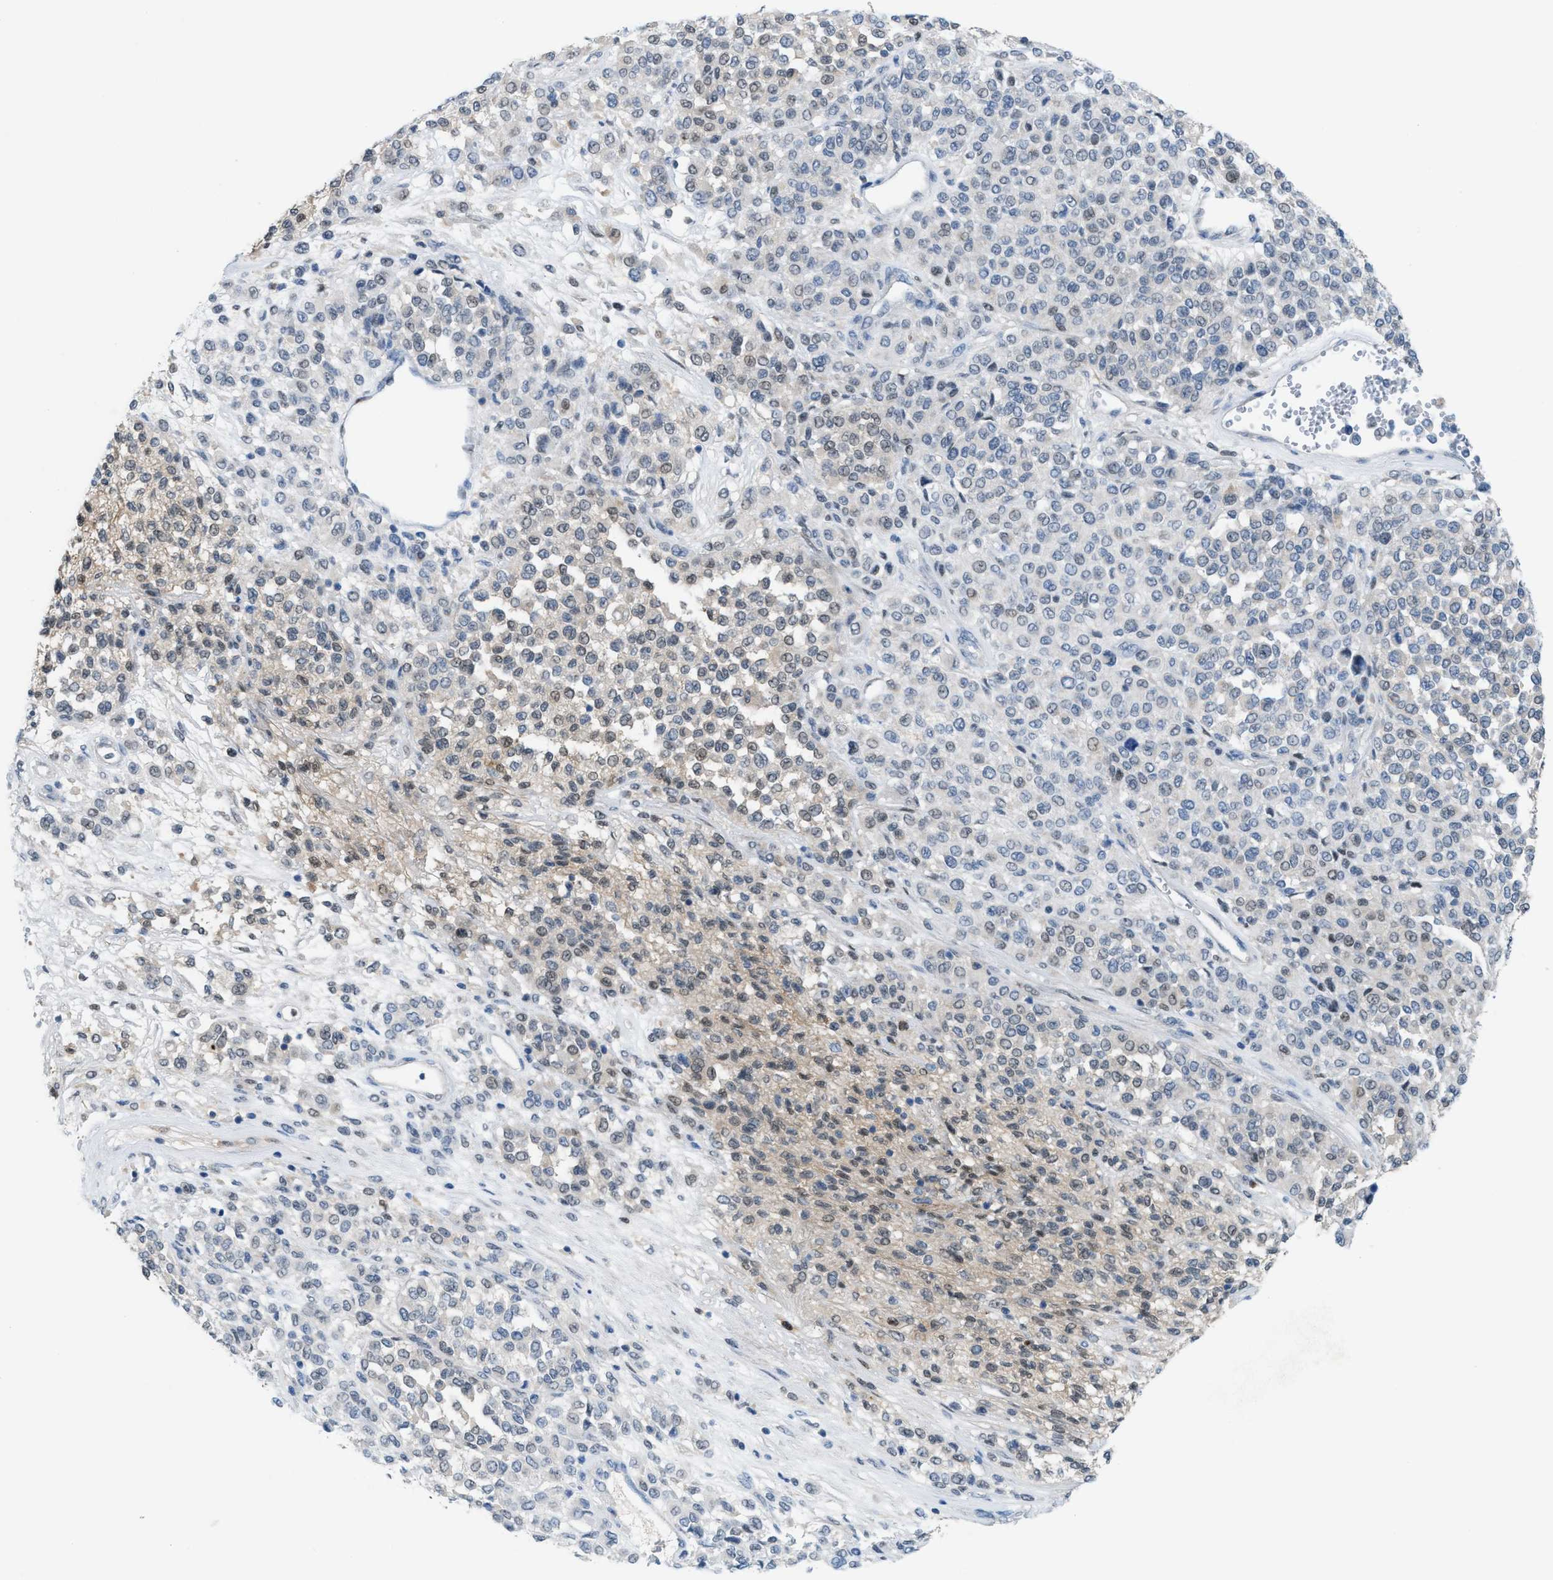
{"staining": {"intensity": "weak", "quantity": "25%-75%", "location": "cytoplasmic/membranous"}, "tissue": "melanoma", "cell_type": "Tumor cells", "image_type": "cancer", "snomed": [{"axis": "morphology", "description": "Malignant melanoma, Metastatic site"}, {"axis": "topography", "description": "Pancreas"}], "caption": "An image showing weak cytoplasmic/membranous expression in approximately 25%-75% of tumor cells in malignant melanoma (metastatic site), as visualized by brown immunohistochemical staining.", "gene": "PPM1D", "patient": {"sex": "female", "age": 30}}